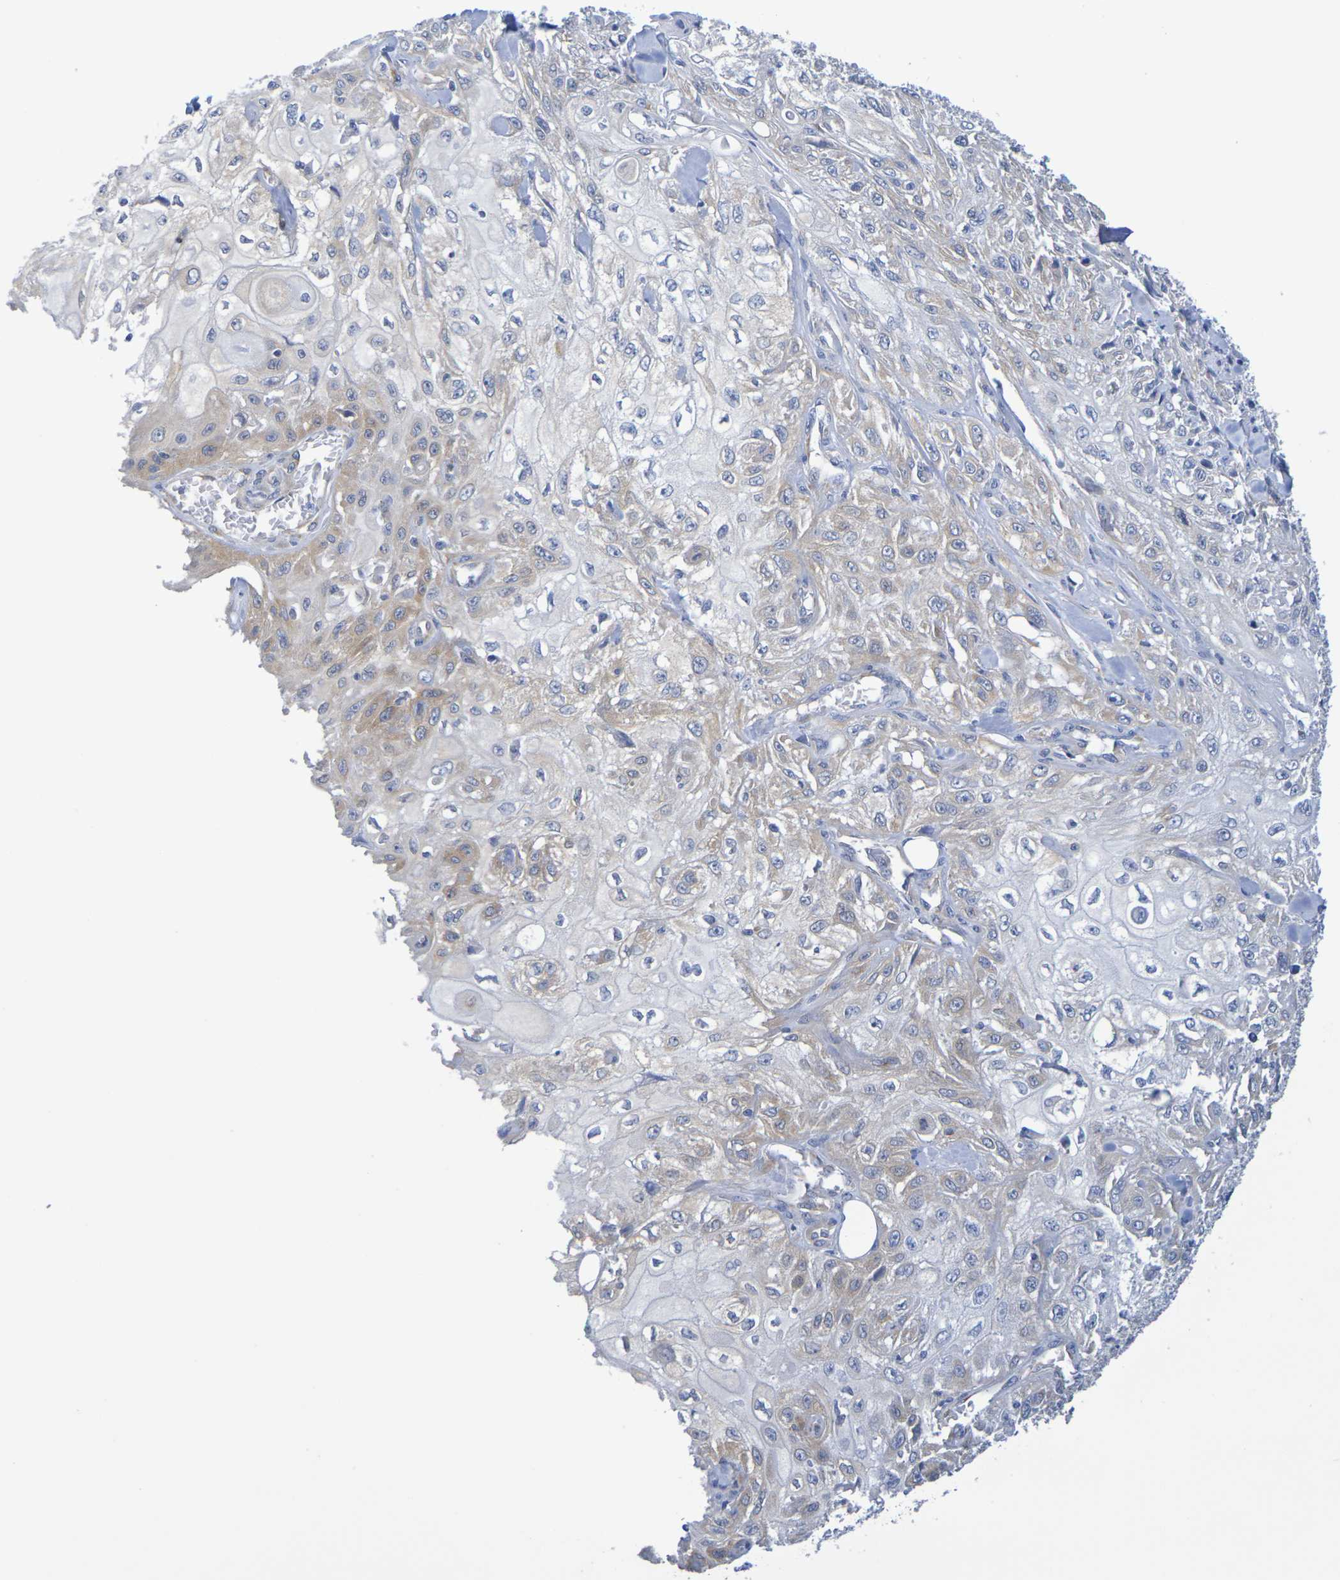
{"staining": {"intensity": "weak", "quantity": "25%-75%", "location": "cytoplasmic/membranous"}, "tissue": "skin cancer", "cell_type": "Tumor cells", "image_type": "cancer", "snomed": [{"axis": "morphology", "description": "Squamous cell carcinoma, NOS"}, {"axis": "morphology", "description": "Squamous cell carcinoma, metastatic, NOS"}, {"axis": "topography", "description": "Skin"}, {"axis": "topography", "description": "Lymph node"}], "caption": "Immunohistochemistry (IHC) (DAB) staining of human skin cancer (metastatic squamous cell carcinoma) reveals weak cytoplasmic/membranous protein positivity in about 25%-75% of tumor cells.", "gene": "TMCC3", "patient": {"sex": "male", "age": 75}}